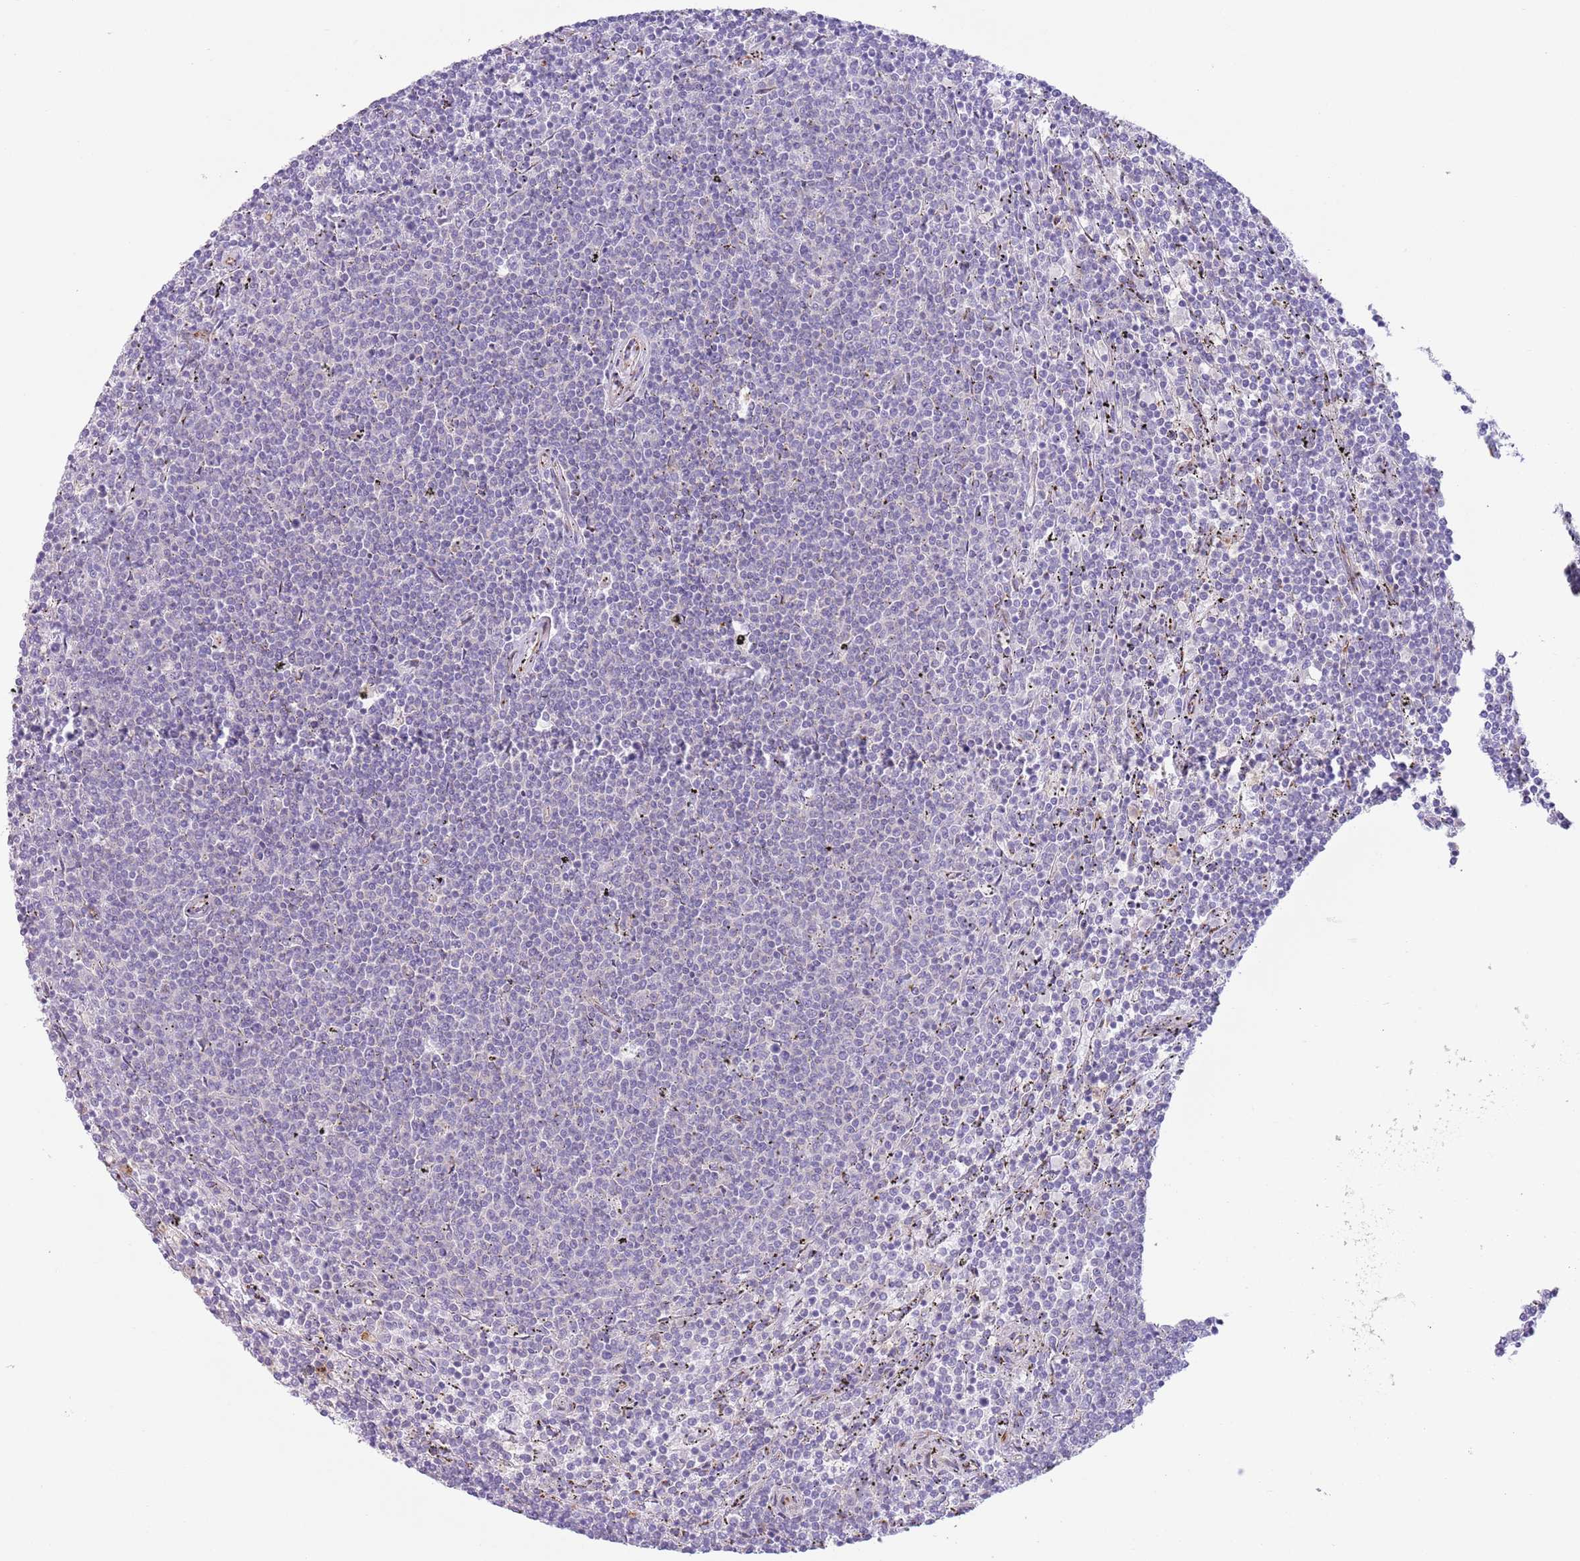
{"staining": {"intensity": "negative", "quantity": "none", "location": "none"}, "tissue": "lymphoma", "cell_type": "Tumor cells", "image_type": "cancer", "snomed": [{"axis": "morphology", "description": "Malignant lymphoma, non-Hodgkin's type, Low grade"}, {"axis": "topography", "description": "Spleen"}], "caption": "Tumor cells are negative for protein expression in human lymphoma.", "gene": "C20orf96", "patient": {"sex": "female", "age": 50}}